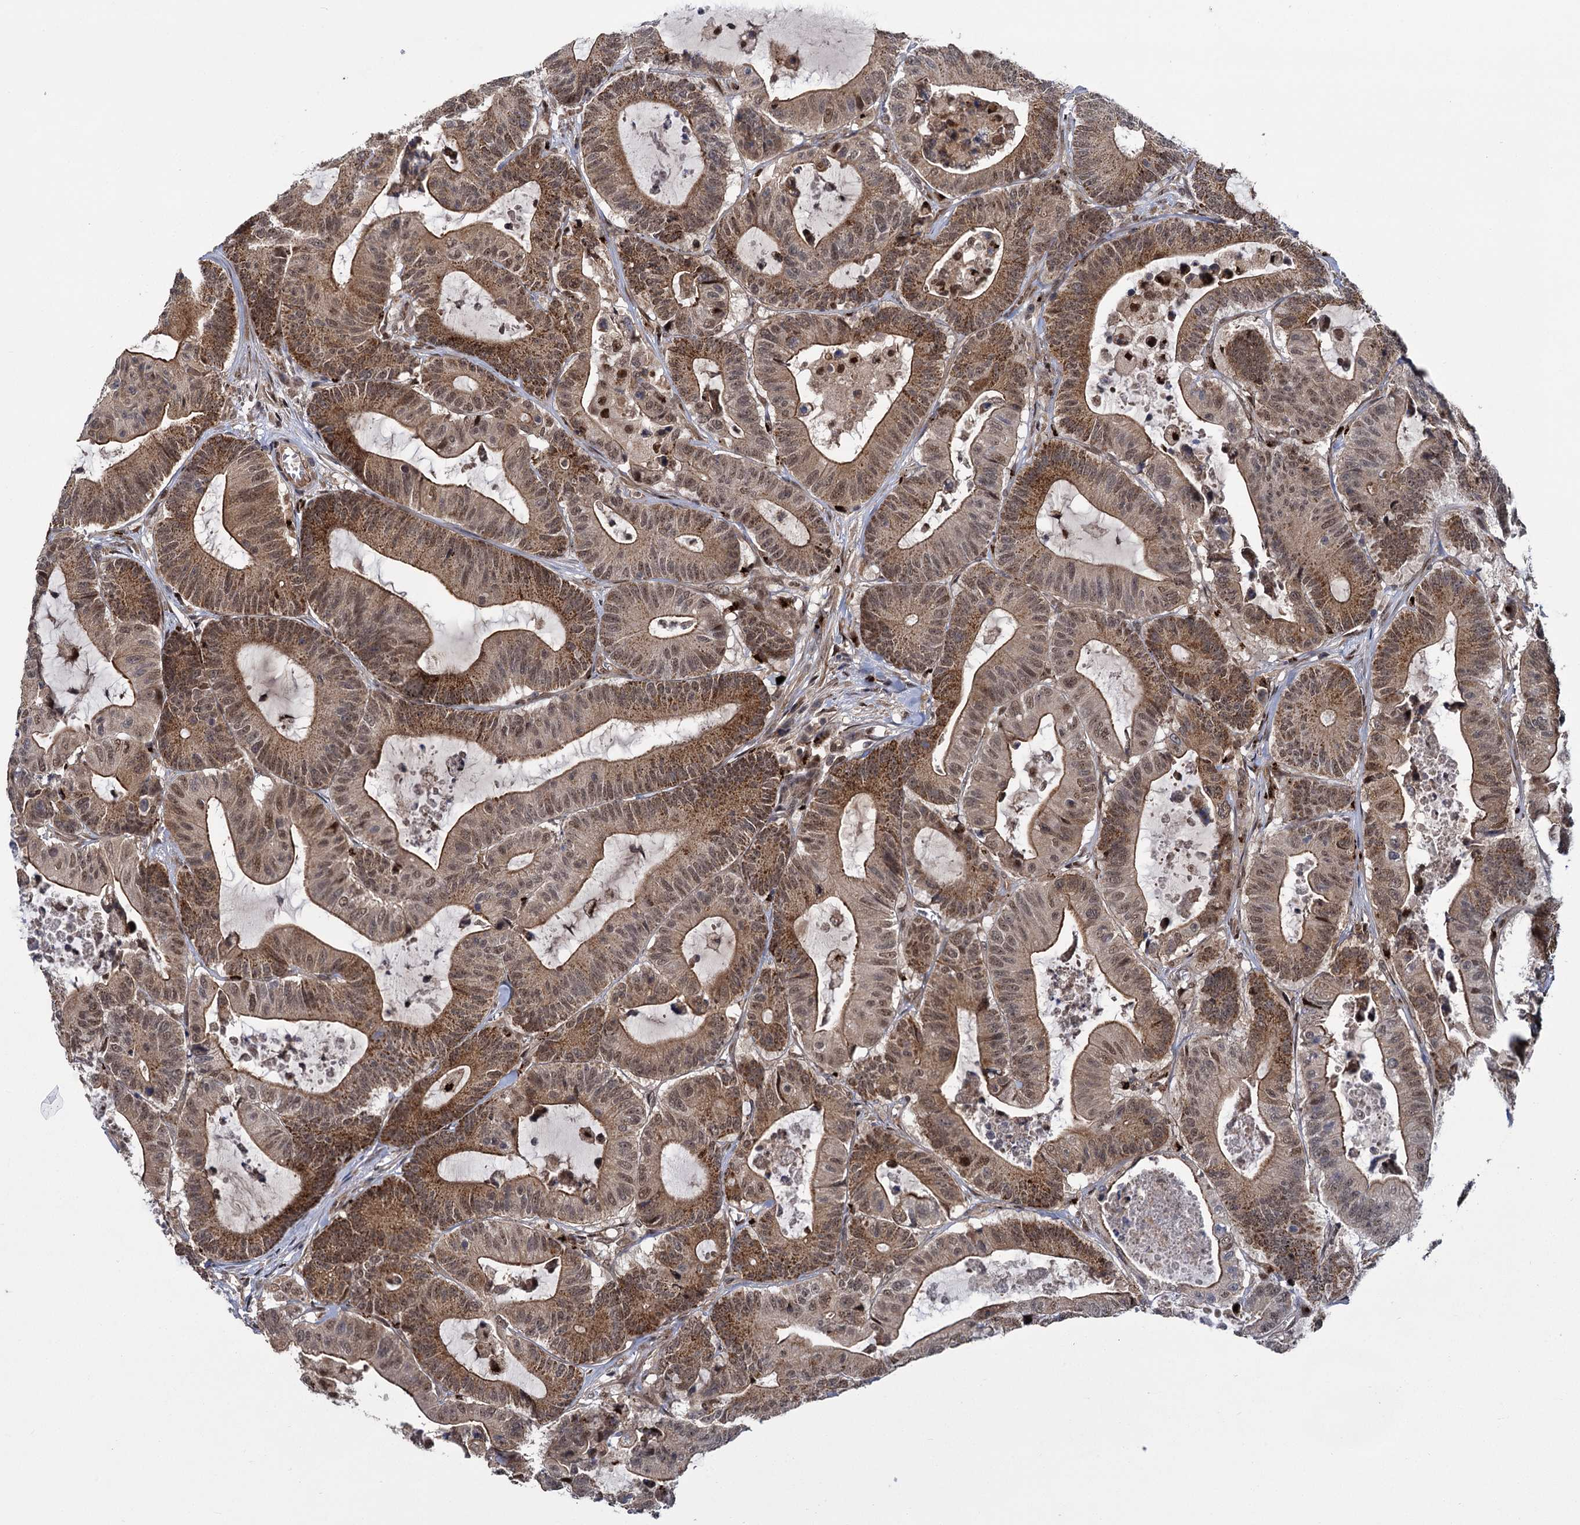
{"staining": {"intensity": "moderate", "quantity": ">75%", "location": "cytoplasmic/membranous,nuclear"}, "tissue": "colorectal cancer", "cell_type": "Tumor cells", "image_type": "cancer", "snomed": [{"axis": "morphology", "description": "Adenocarcinoma, NOS"}, {"axis": "topography", "description": "Colon"}], "caption": "Immunohistochemistry (DAB (3,3'-diaminobenzidine)) staining of adenocarcinoma (colorectal) reveals moderate cytoplasmic/membranous and nuclear protein expression in about >75% of tumor cells.", "gene": "GAL3ST4", "patient": {"sex": "female", "age": 84}}